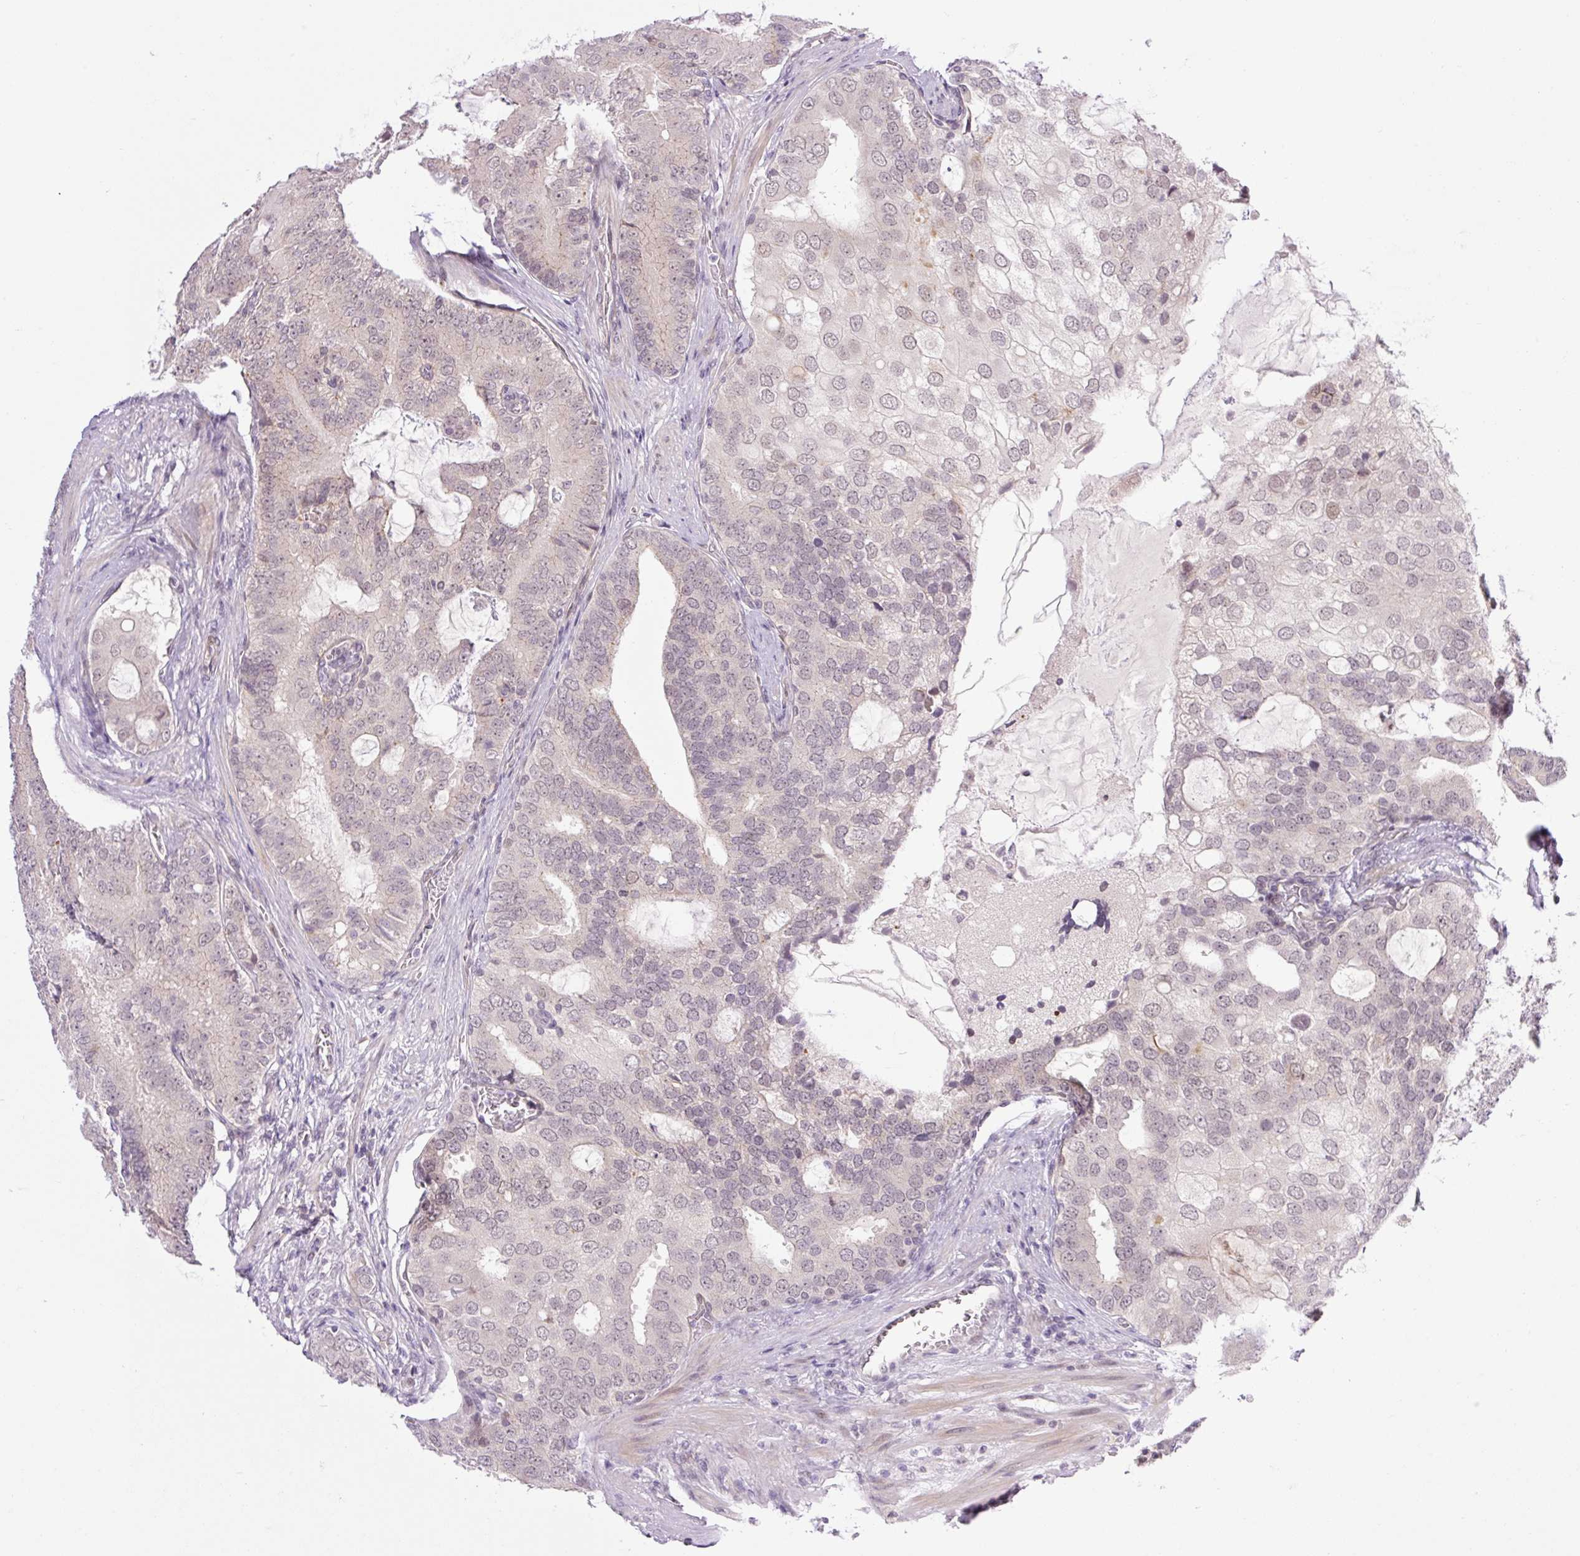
{"staining": {"intensity": "negative", "quantity": "none", "location": "none"}, "tissue": "prostate cancer", "cell_type": "Tumor cells", "image_type": "cancer", "snomed": [{"axis": "morphology", "description": "Adenocarcinoma, High grade"}, {"axis": "topography", "description": "Prostate"}], "caption": "Immunohistochemistry (IHC) photomicrograph of human prostate cancer (high-grade adenocarcinoma) stained for a protein (brown), which shows no expression in tumor cells.", "gene": "ICE1", "patient": {"sex": "male", "age": 55}}